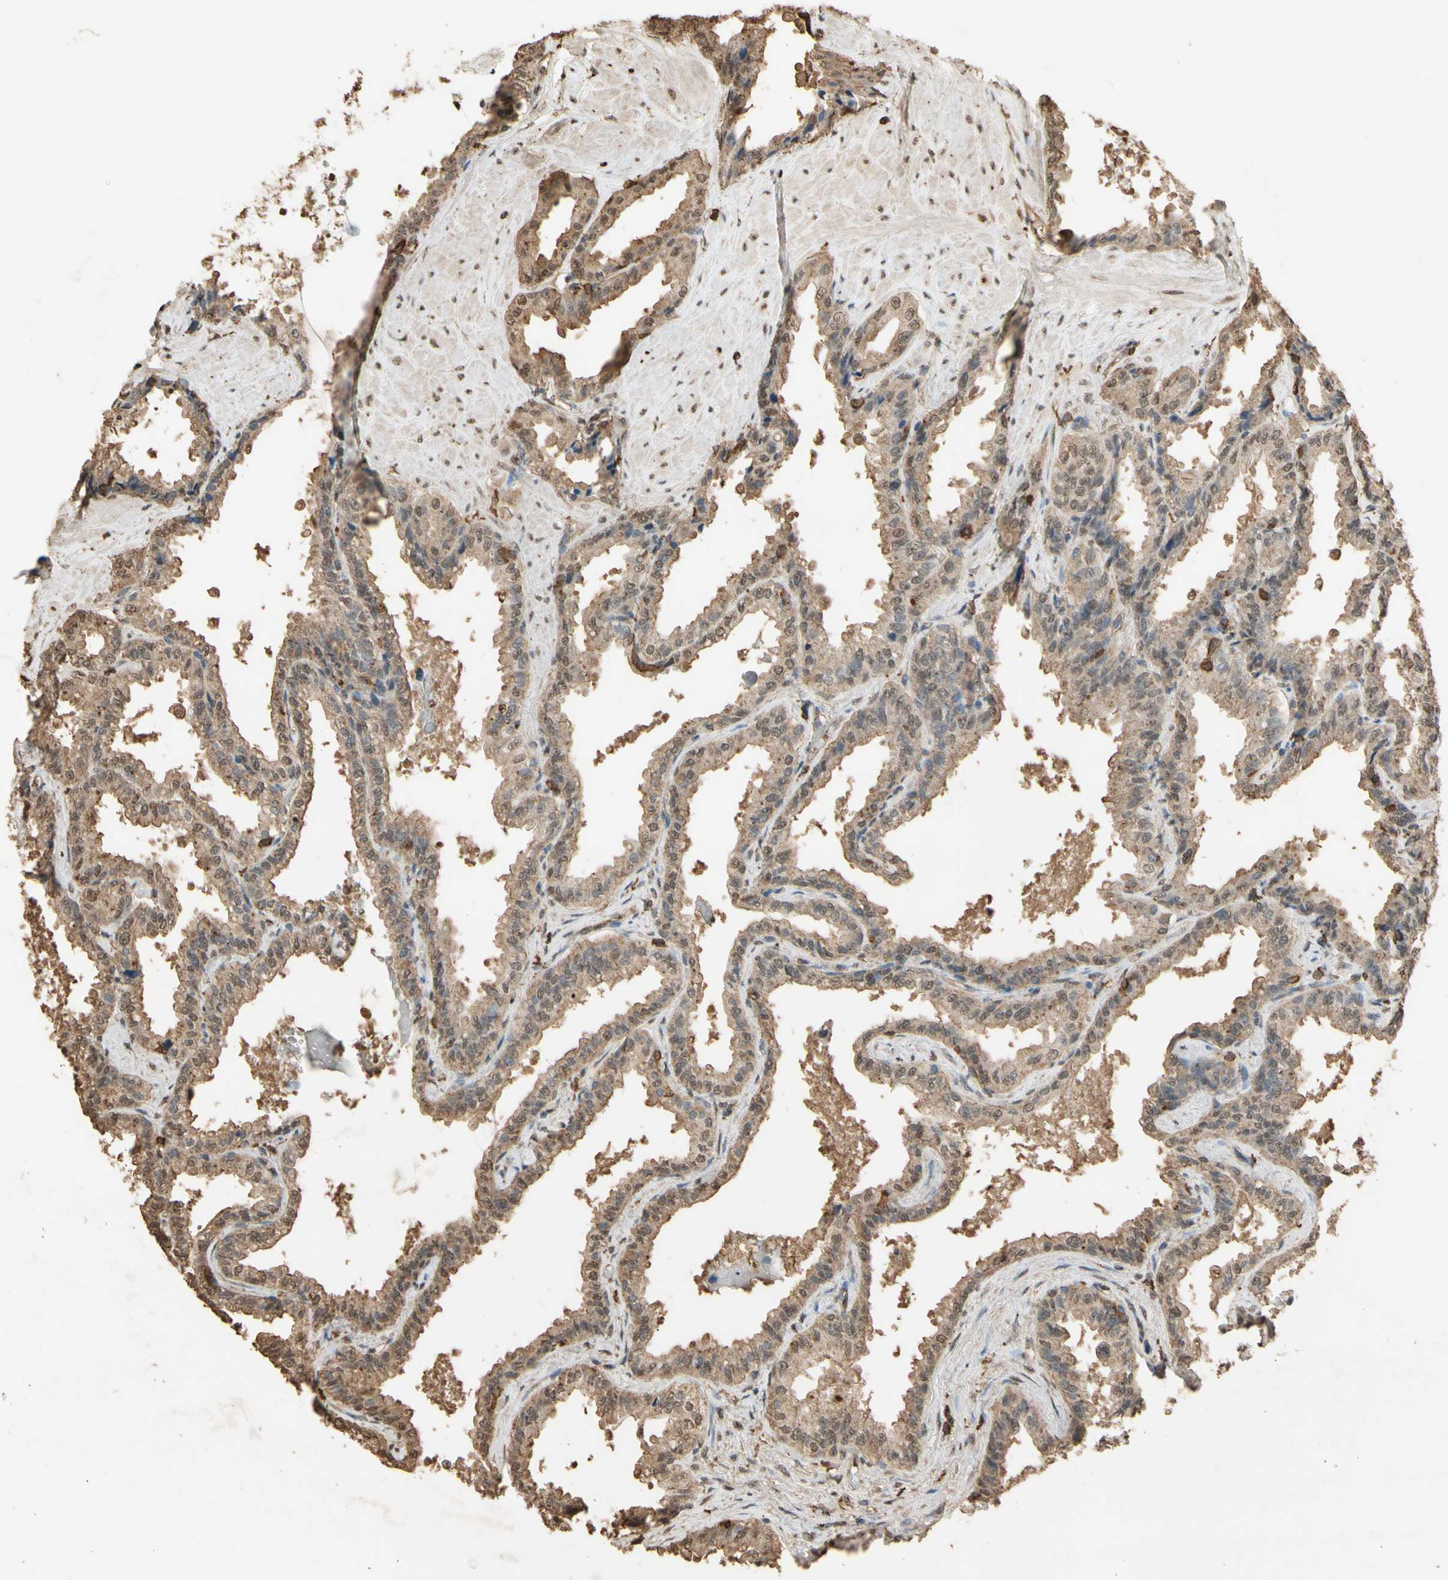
{"staining": {"intensity": "weak", "quantity": ">75%", "location": "cytoplasmic/membranous"}, "tissue": "seminal vesicle", "cell_type": "Glandular cells", "image_type": "normal", "snomed": [{"axis": "morphology", "description": "Normal tissue, NOS"}, {"axis": "topography", "description": "Seminal veicle"}], "caption": "Immunohistochemistry (IHC) image of normal seminal vesicle stained for a protein (brown), which shows low levels of weak cytoplasmic/membranous positivity in approximately >75% of glandular cells.", "gene": "TNFSF13B", "patient": {"sex": "male", "age": 46}}